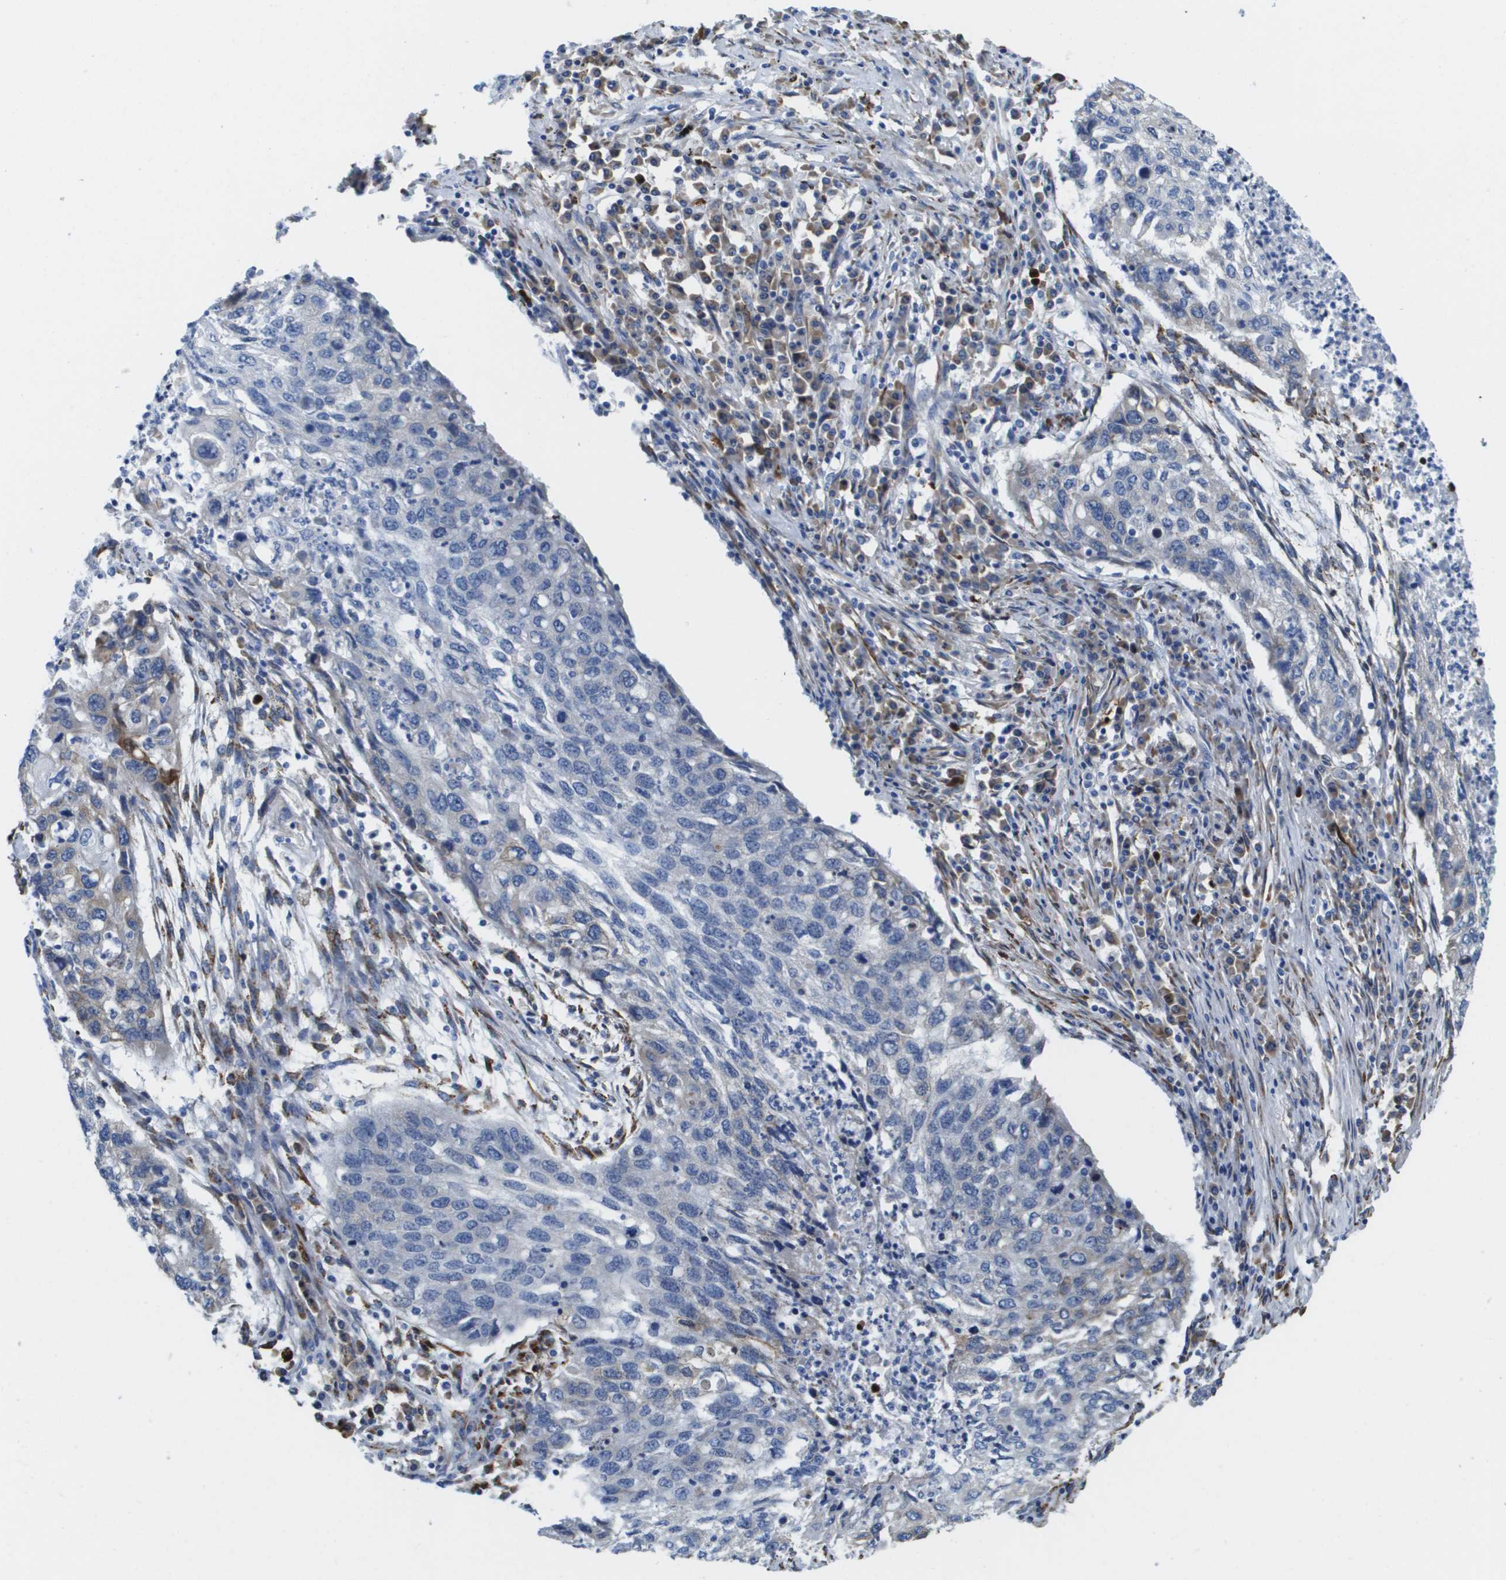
{"staining": {"intensity": "negative", "quantity": "none", "location": "none"}, "tissue": "lung cancer", "cell_type": "Tumor cells", "image_type": "cancer", "snomed": [{"axis": "morphology", "description": "Squamous cell carcinoma, NOS"}, {"axis": "topography", "description": "Lung"}], "caption": "DAB immunohistochemical staining of human squamous cell carcinoma (lung) demonstrates no significant expression in tumor cells.", "gene": "ST3GAL2", "patient": {"sex": "female", "age": 63}}